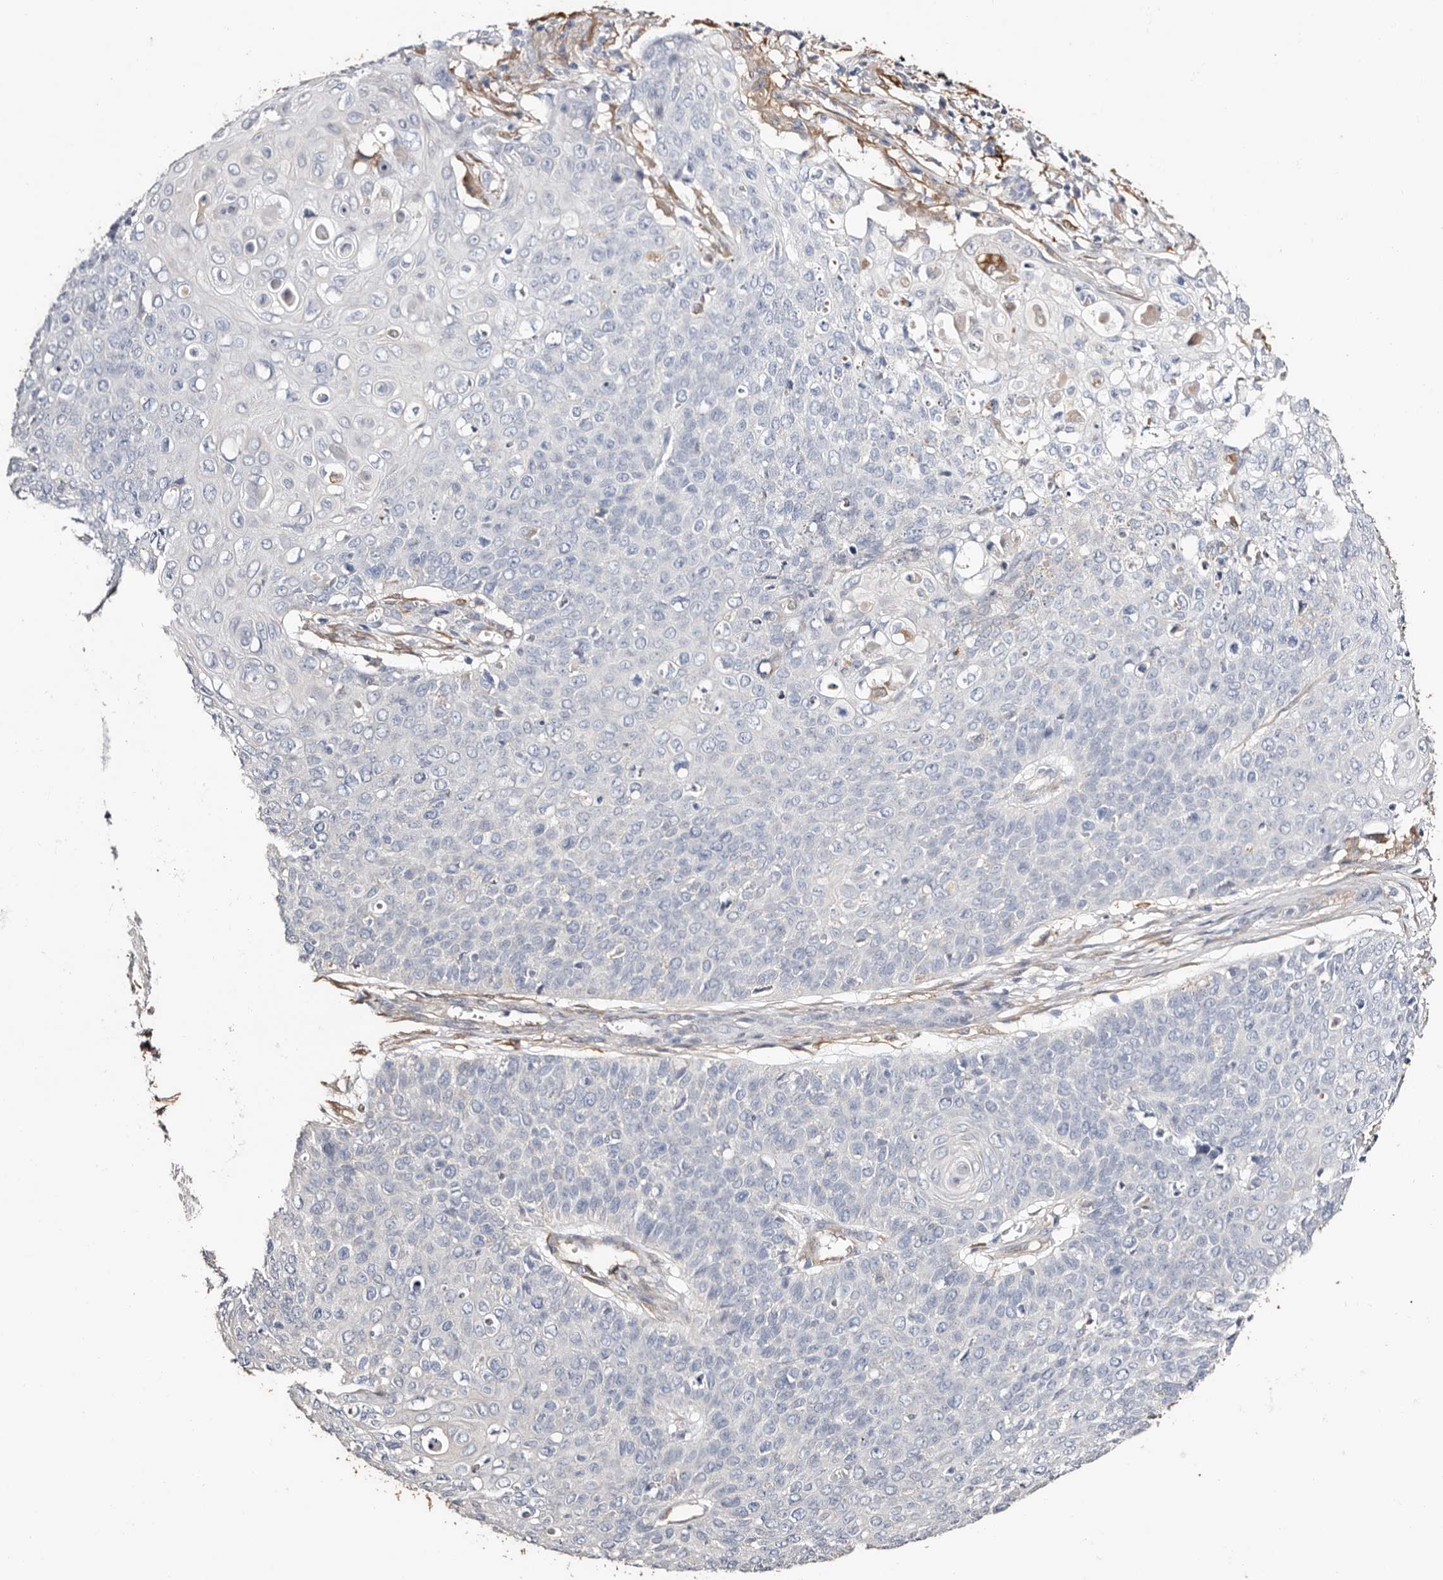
{"staining": {"intensity": "negative", "quantity": "none", "location": "none"}, "tissue": "cervical cancer", "cell_type": "Tumor cells", "image_type": "cancer", "snomed": [{"axis": "morphology", "description": "Squamous cell carcinoma, NOS"}, {"axis": "topography", "description": "Cervix"}], "caption": "This is a histopathology image of immunohistochemistry staining of cervical squamous cell carcinoma, which shows no staining in tumor cells. (DAB immunohistochemistry (IHC) visualized using brightfield microscopy, high magnification).", "gene": "TGM2", "patient": {"sex": "female", "age": 39}}